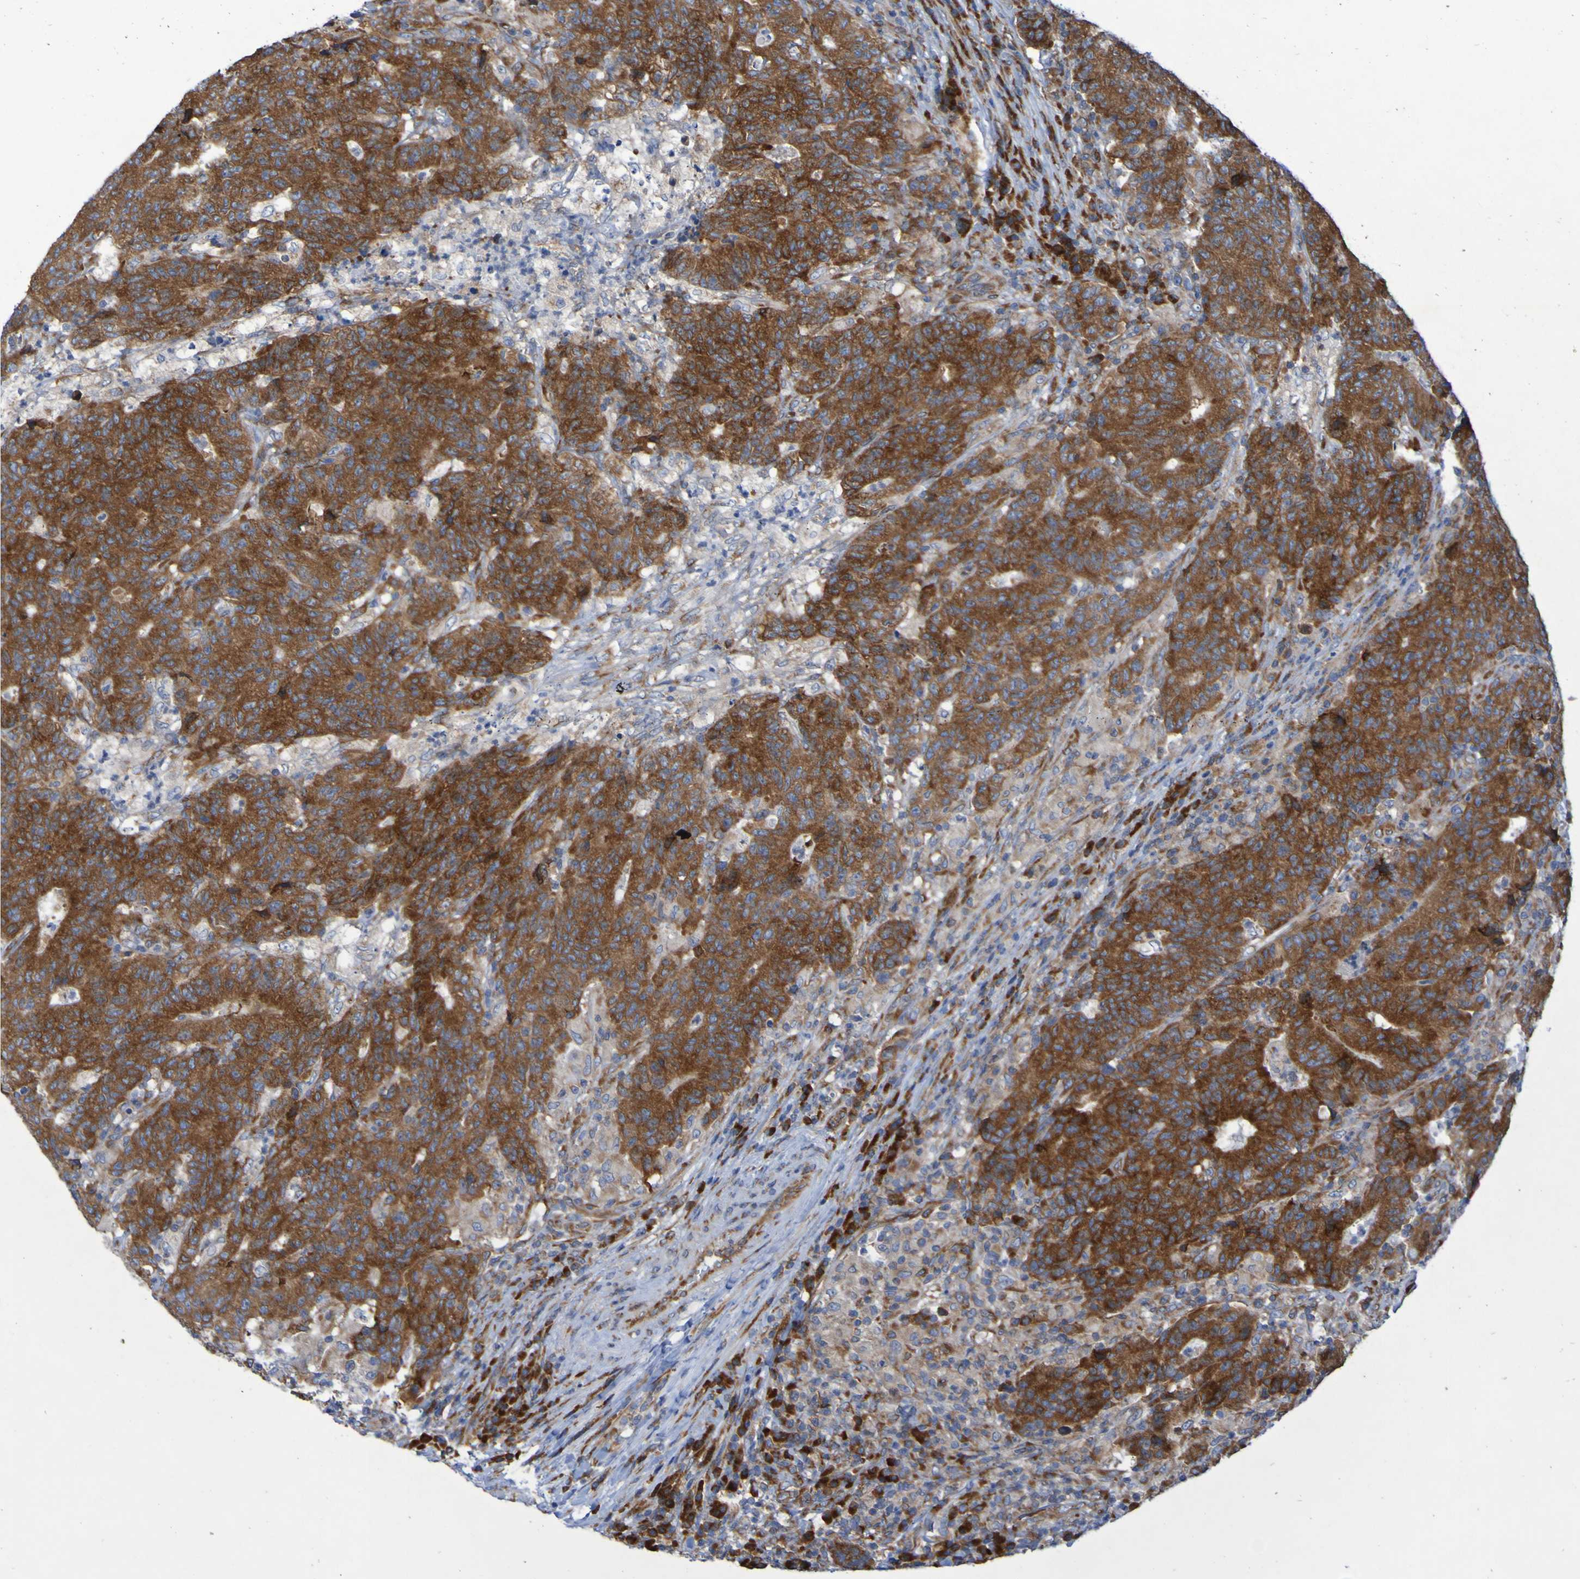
{"staining": {"intensity": "strong", "quantity": ">75%", "location": "cytoplasmic/membranous"}, "tissue": "colorectal cancer", "cell_type": "Tumor cells", "image_type": "cancer", "snomed": [{"axis": "morphology", "description": "Normal tissue, NOS"}, {"axis": "morphology", "description": "Adenocarcinoma, NOS"}, {"axis": "topography", "description": "Colon"}], "caption": "DAB immunohistochemical staining of colorectal adenocarcinoma displays strong cytoplasmic/membranous protein positivity in approximately >75% of tumor cells.", "gene": "FKBP3", "patient": {"sex": "female", "age": 75}}